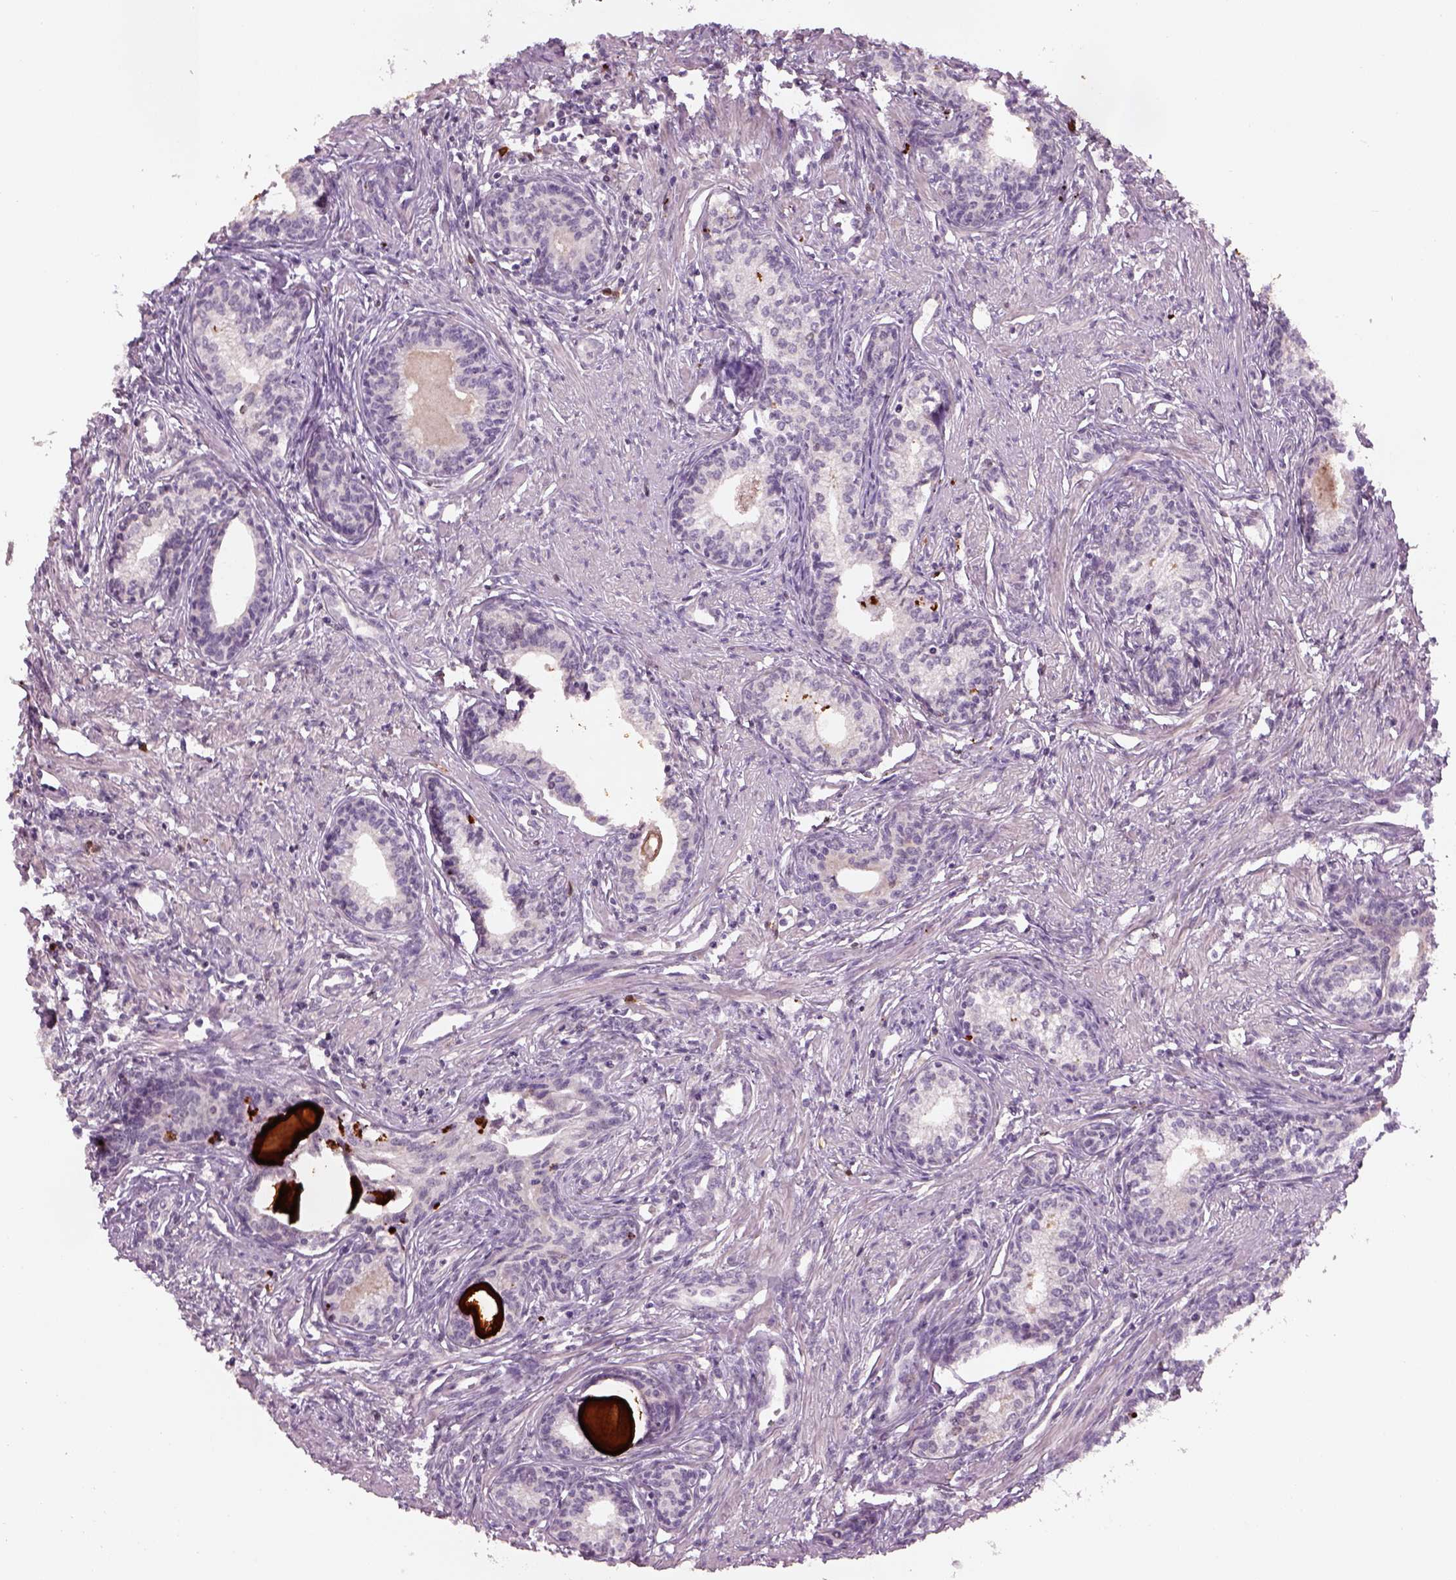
{"staining": {"intensity": "negative", "quantity": "none", "location": "none"}, "tissue": "prostate", "cell_type": "Glandular cells", "image_type": "normal", "snomed": [{"axis": "morphology", "description": "Normal tissue, NOS"}, {"axis": "topography", "description": "Prostate"}], "caption": "Immunohistochemistry (IHC) of normal human prostate reveals no positivity in glandular cells.", "gene": "GDNF", "patient": {"sex": "male", "age": 60}}